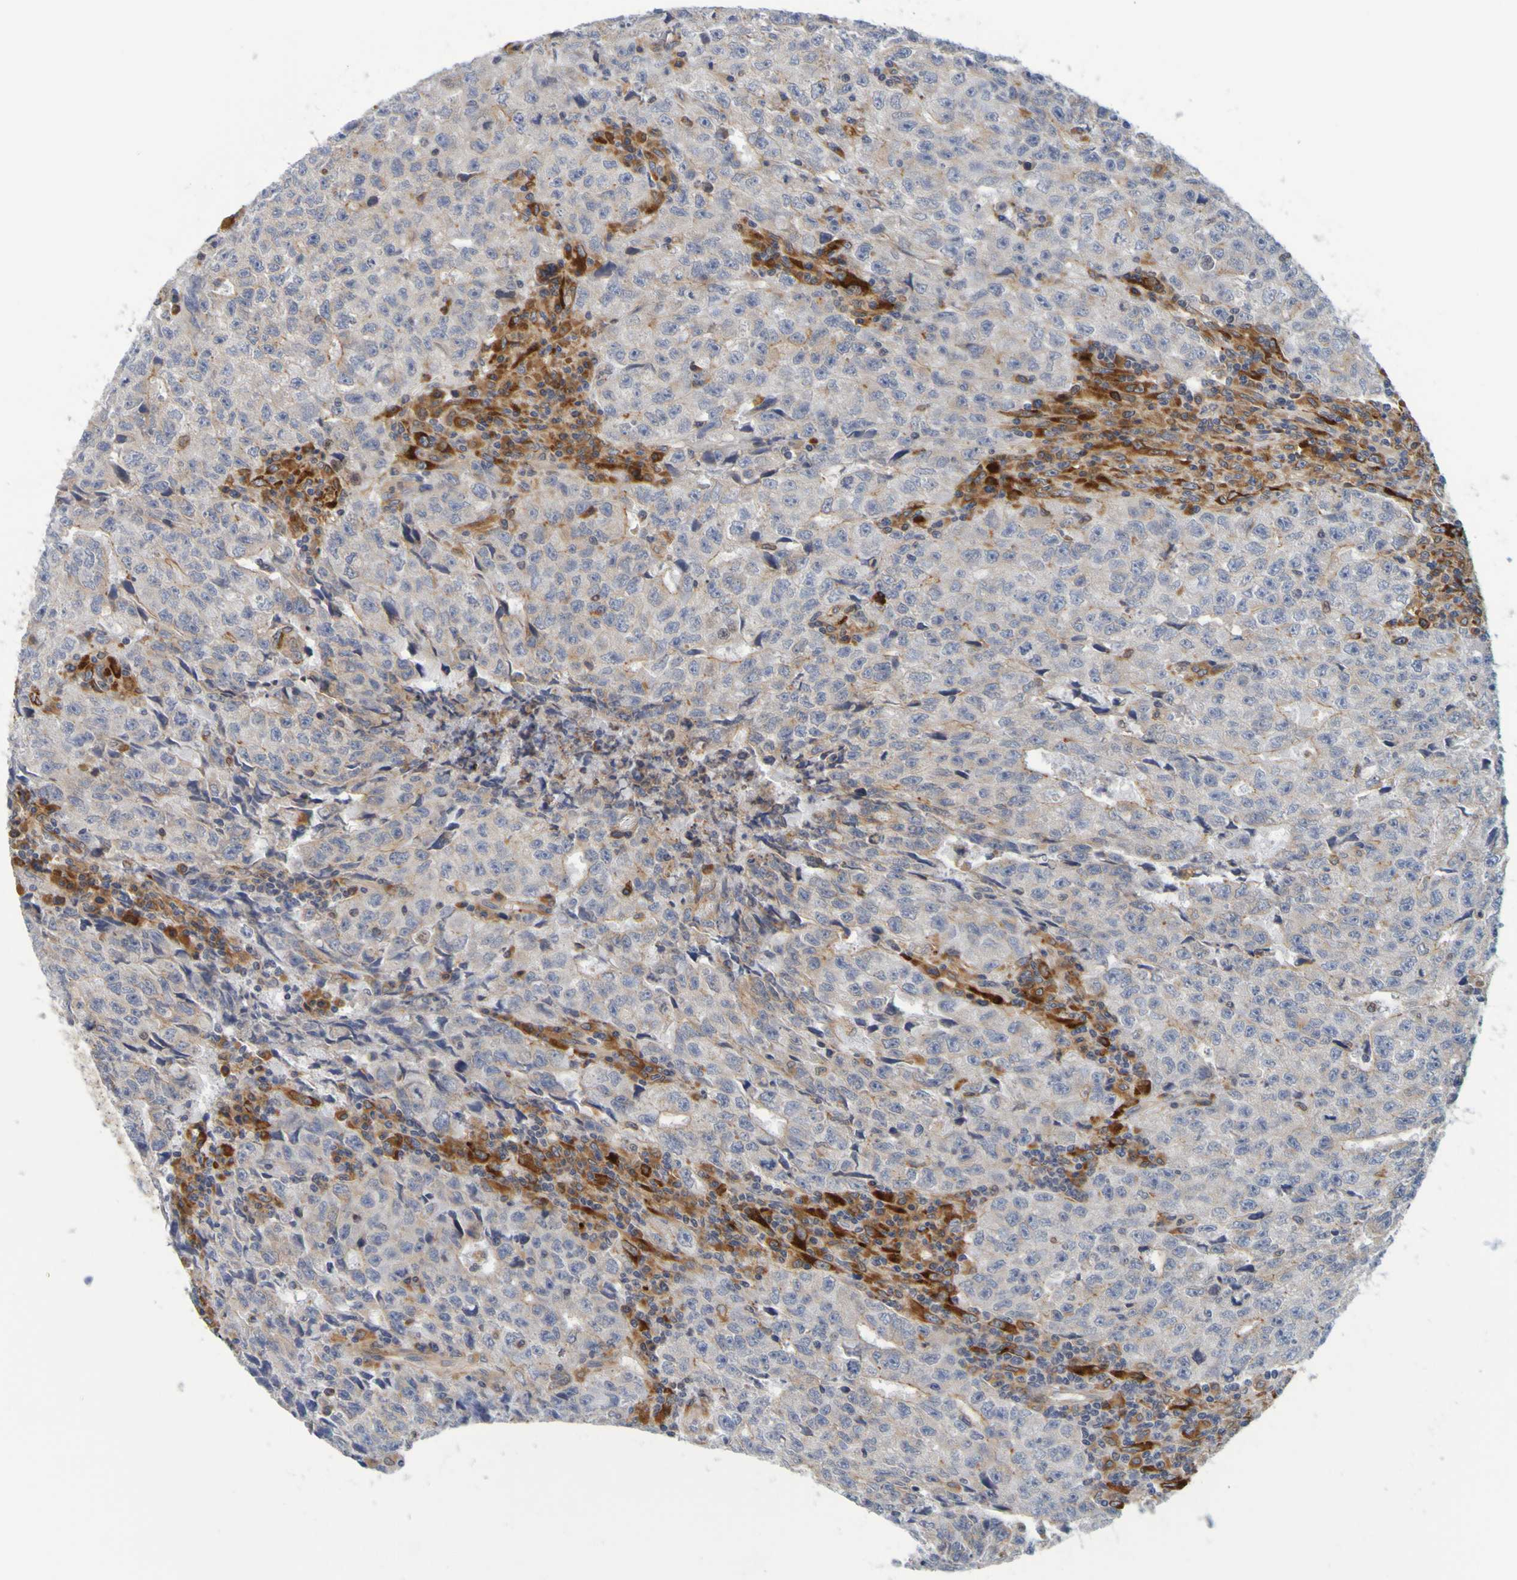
{"staining": {"intensity": "weak", "quantity": "25%-75%", "location": "cytoplasmic/membranous"}, "tissue": "testis cancer", "cell_type": "Tumor cells", "image_type": "cancer", "snomed": [{"axis": "morphology", "description": "Necrosis, NOS"}, {"axis": "morphology", "description": "Carcinoma, Embryonal, NOS"}, {"axis": "topography", "description": "Testis"}], "caption": "This photomicrograph shows testis cancer stained with IHC to label a protein in brown. The cytoplasmic/membranous of tumor cells show weak positivity for the protein. Nuclei are counter-stained blue.", "gene": "SIL1", "patient": {"sex": "male", "age": 19}}